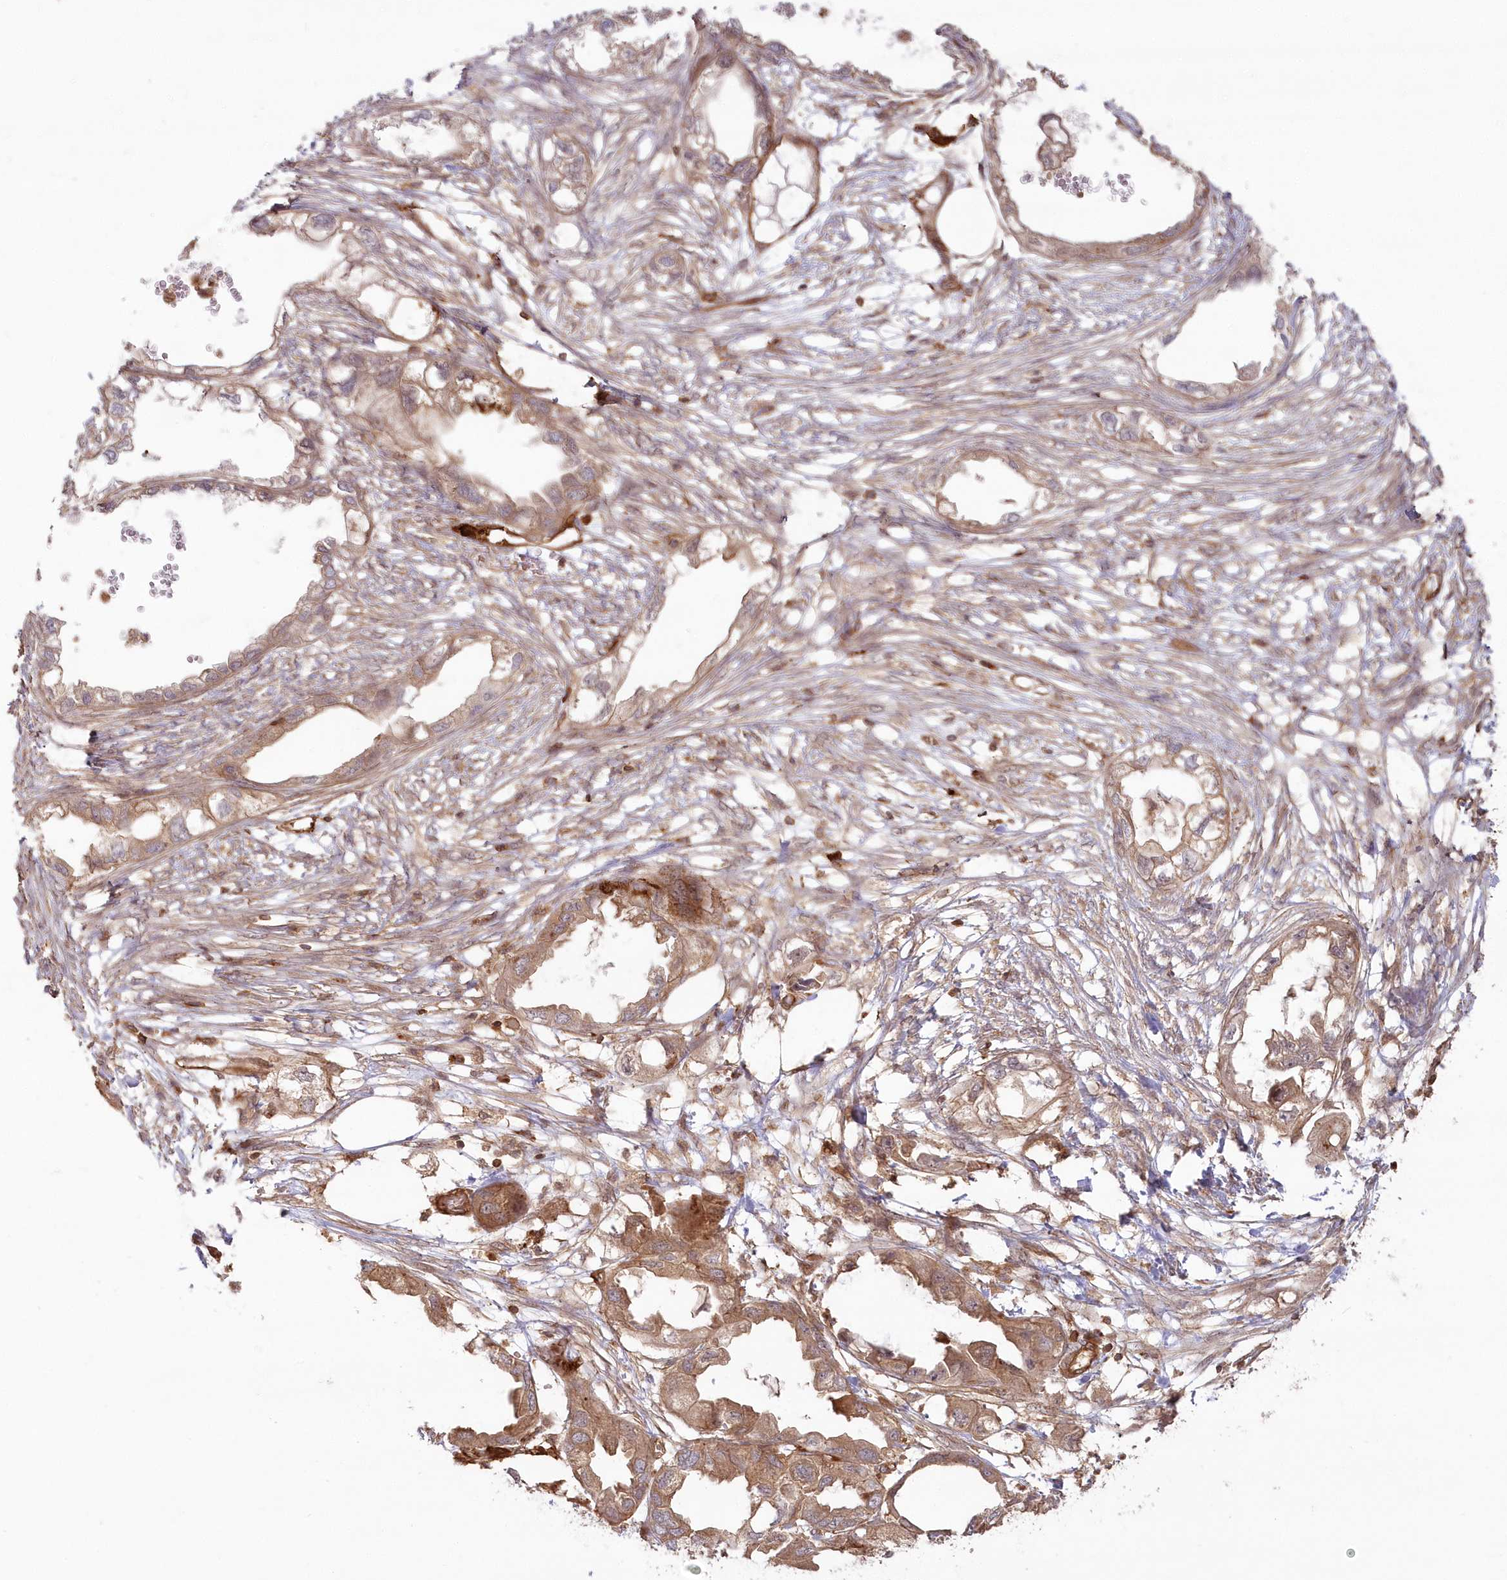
{"staining": {"intensity": "moderate", "quantity": "25%-75%", "location": "cytoplasmic/membranous"}, "tissue": "endometrial cancer", "cell_type": "Tumor cells", "image_type": "cancer", "snomed": [{"axis": "morphology", "description": "Adenocarcinoma, NOS"}, {"axis": "morphology", "description": "Adenocarcinoma, metastatic, NOS"}, {"axis": "topography", "description": "Adipose tissue"}, {"axis": "topography", "description": "Endometrium"}], "caption": "Protein expression by immunohistochemistry (IHC) reveals moderate cytoplasmic/membranous expression in about 25%-75% of tumor cells in adenocarcinoma (endometrial). The staining was performed using DAB, with brown indicating positive protein expression. Nuclei are stained blue with hematoxylin.", "gene": "RGCC", "patient": {"sex": "female", "age": 67}}